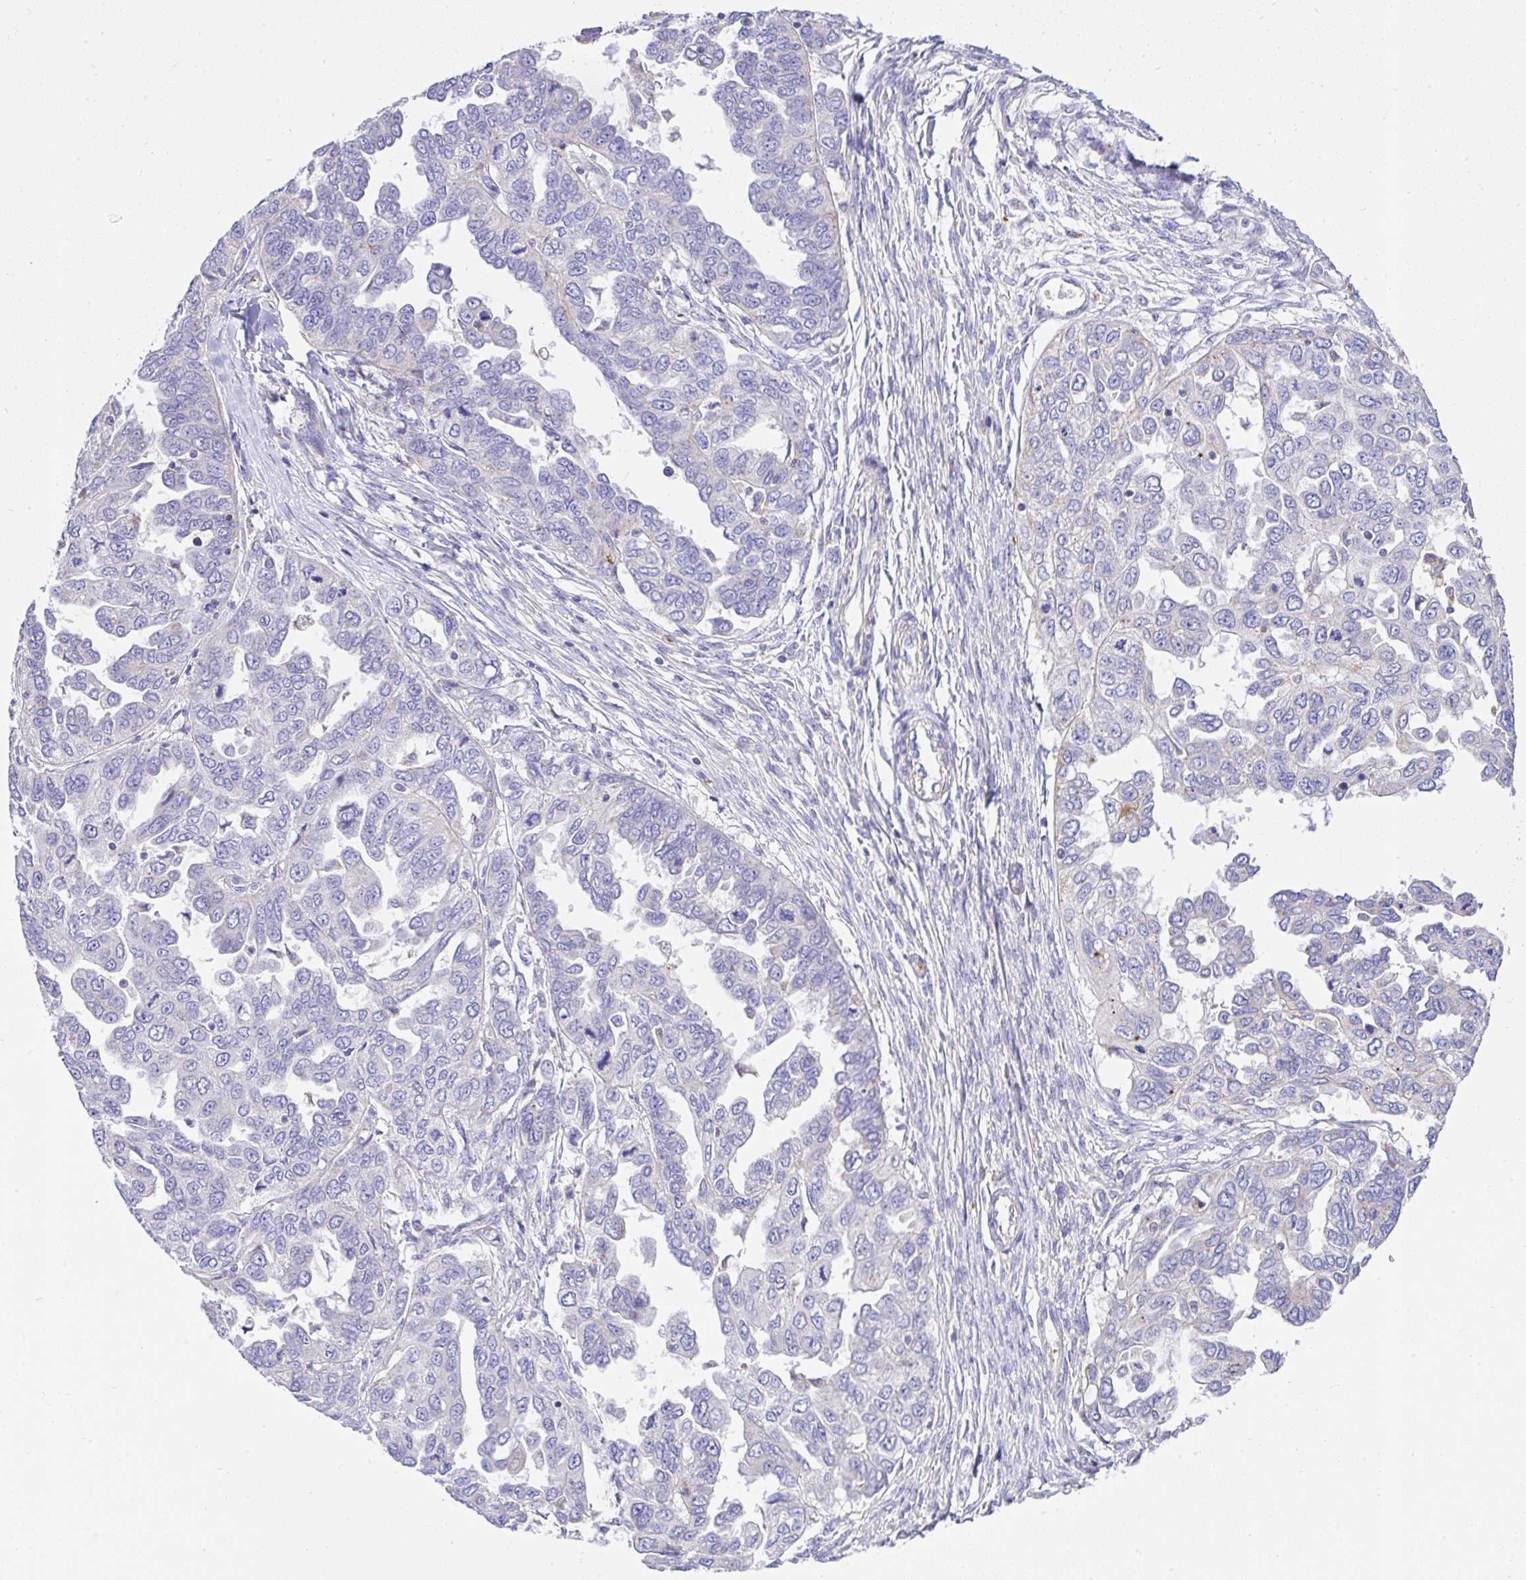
{"staining": {"intensity": "negative", "quantity": "none", "location": "none"}, "tissue": "ovarian cancer", "cell_type": "Tumor cells", "image_type": "cancer", "snomed": [{"axis": "morphology", "description": "Cystadenocarcinoma, serous, NOS"}, {"axis": "topography", "description": "Ovary"}], "caption": "A micrograph of human serous cystadenocarcinoma (ovarian) is negative for staining in tumor cells. The staining was performed using DAB (3,3'-diaminobenzidine) to visualize the protein expression in brown, while the nuclei were stained in blue with hematoxylin (Magnification: 20x).", "gene": "CCDC142", "patient": {"sex": "female", "age": 53}}